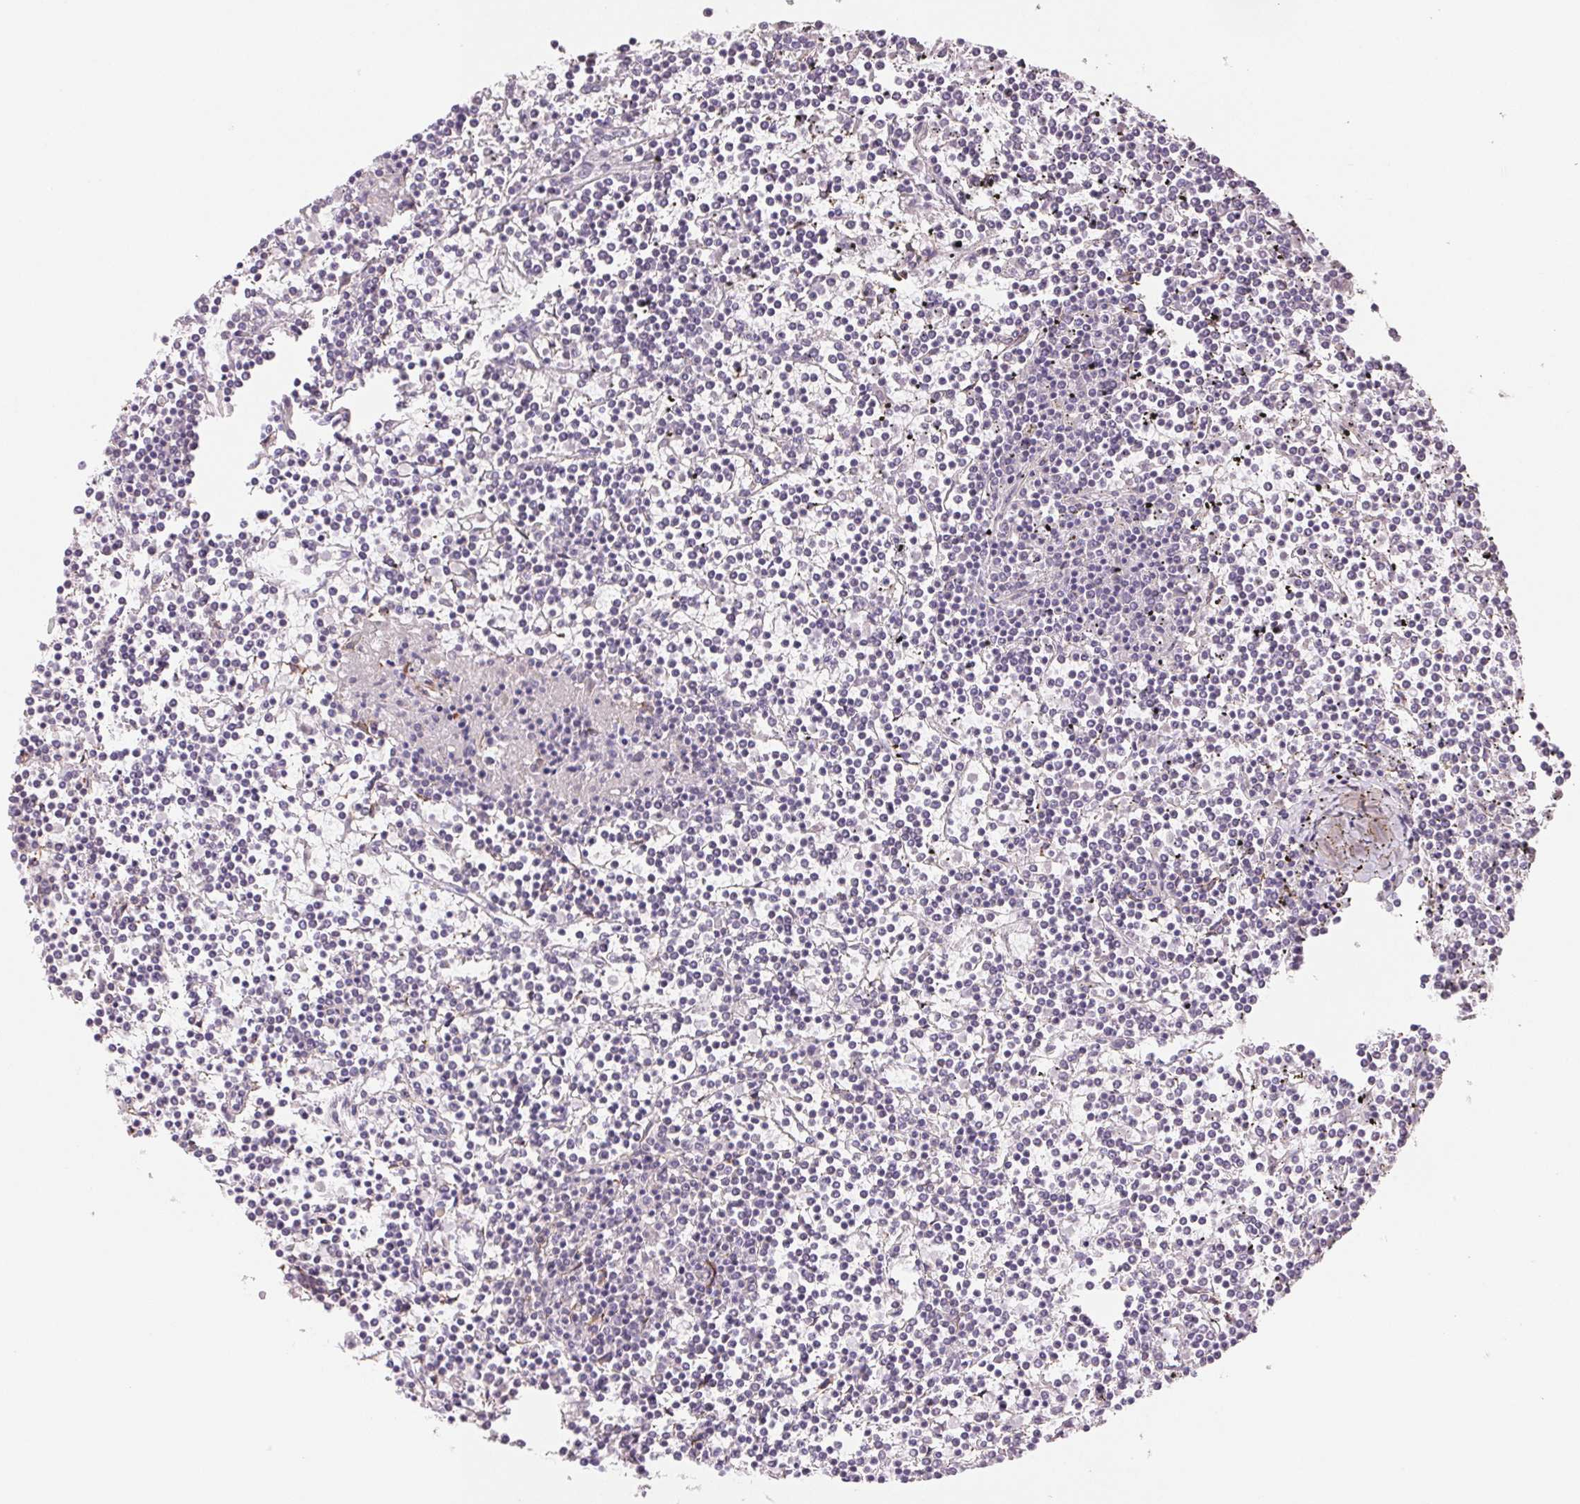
{"staining": {"intensity": "negative", "quantity": "none", "location": "none"}, "tissue": "lymphoma", "cell_type": "Tumor cells", "image_type": "cancer", "snomed": [{"axis": "morphology", "description": "Malignant lymphoma, non-Hodgkin's type, Low grade"}, {"axis": "topography", "description": "Spleen"}], "caption": "Protein analysis of malignant lymphoma, non-Hodgkin's type (low-grade) shows no significant expression in tumor cells.", "gene": "FKBP10", "patient": {"sex": "female", "age": 19}}